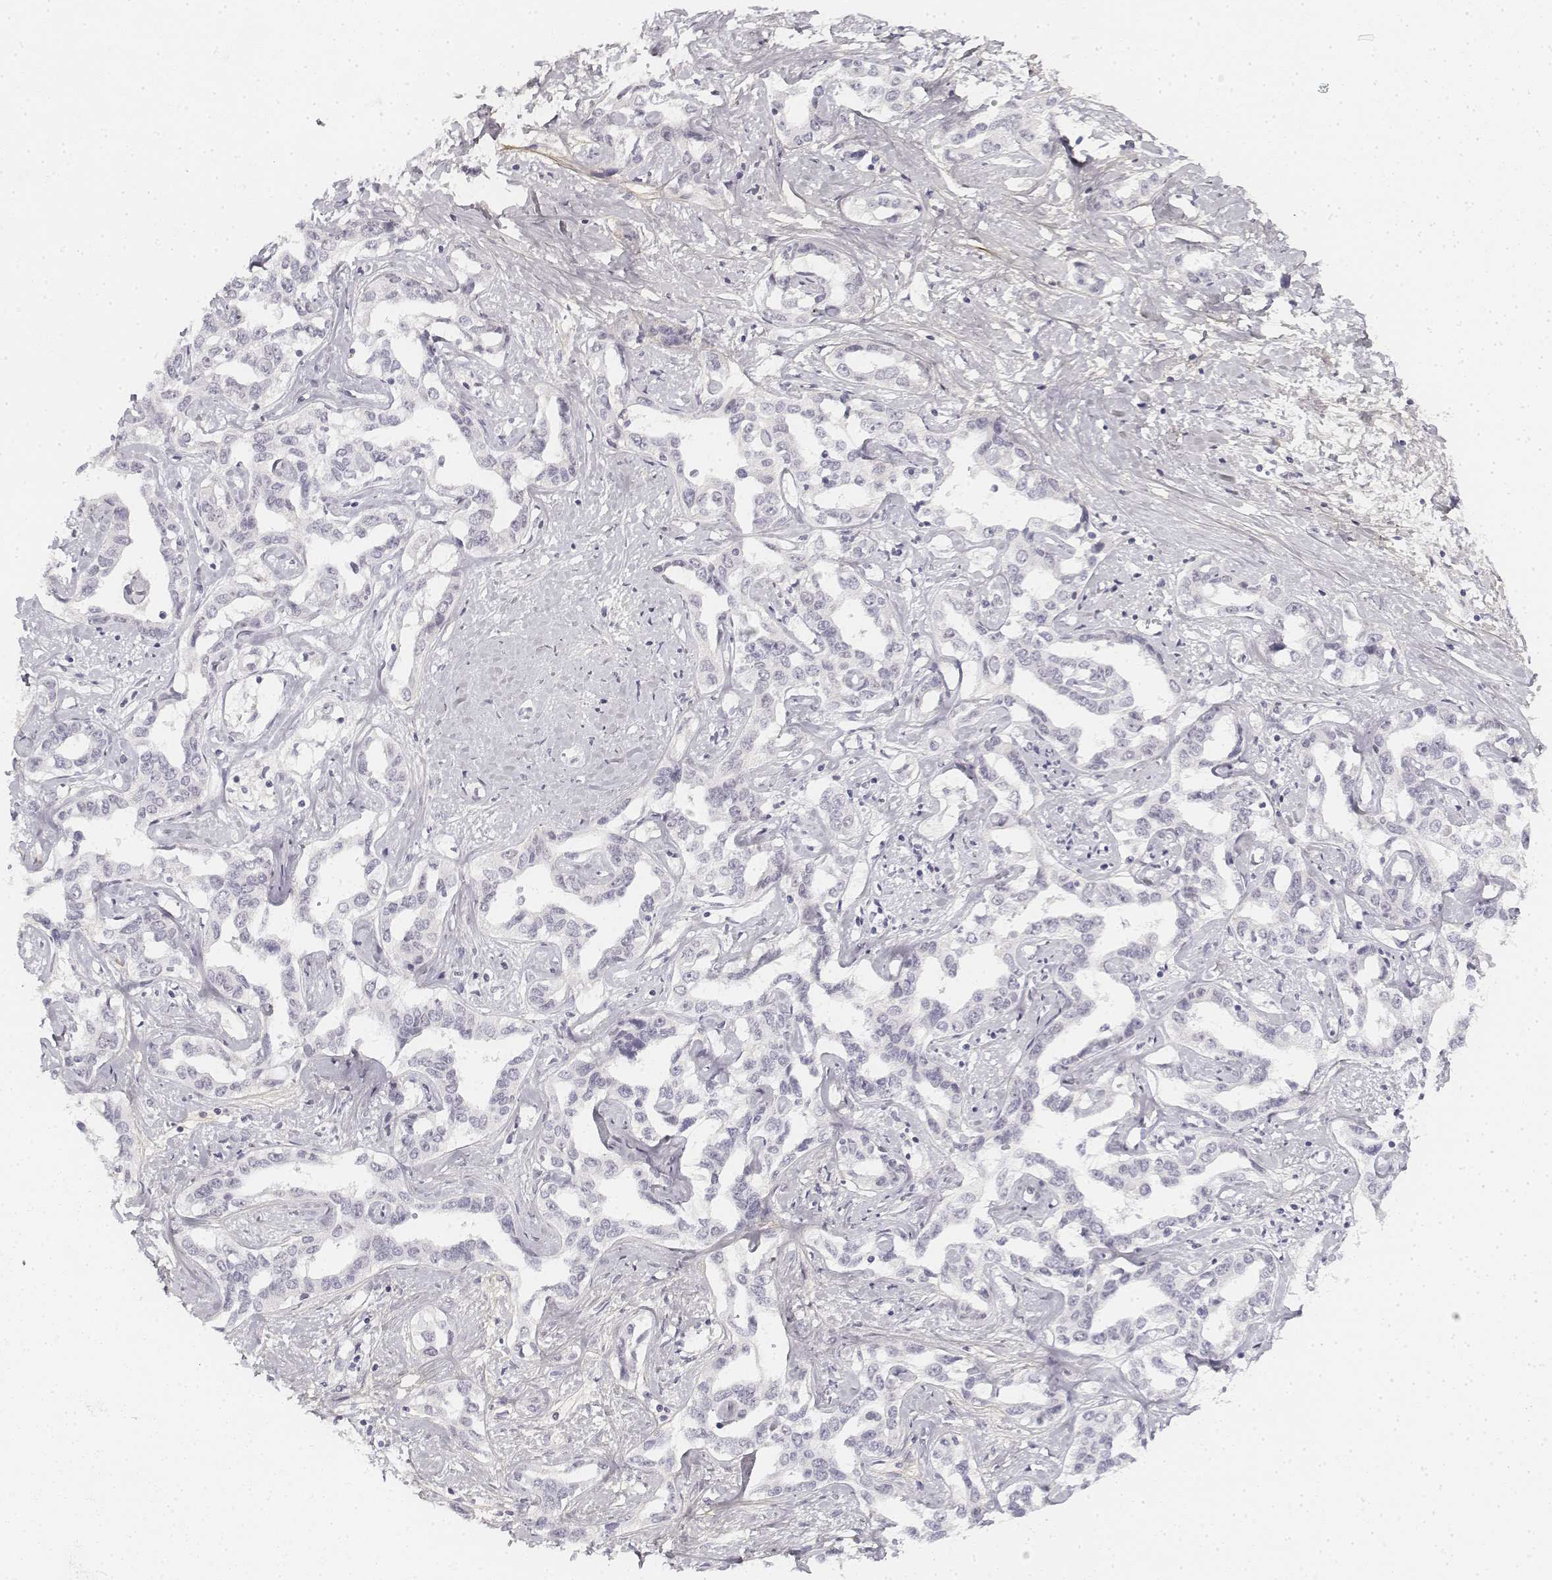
{"staining": {"intensity": "negative", "quantity": "none", "location": "none"}, "tissue": "liver cancer", "cell_type": "Tumor cells", "image_type": "cancer", "snomed": [{"axis": "morphology", "description": "Cholangiocarcinoma"}, {"axis": "topography", "description": "Liver"}], "caption": "Tumor cells show no significant staining in liver cancer (cholangiocarcinoma).", "gene": "KRT84", "patient": {"sex": "male", "age": 59}}